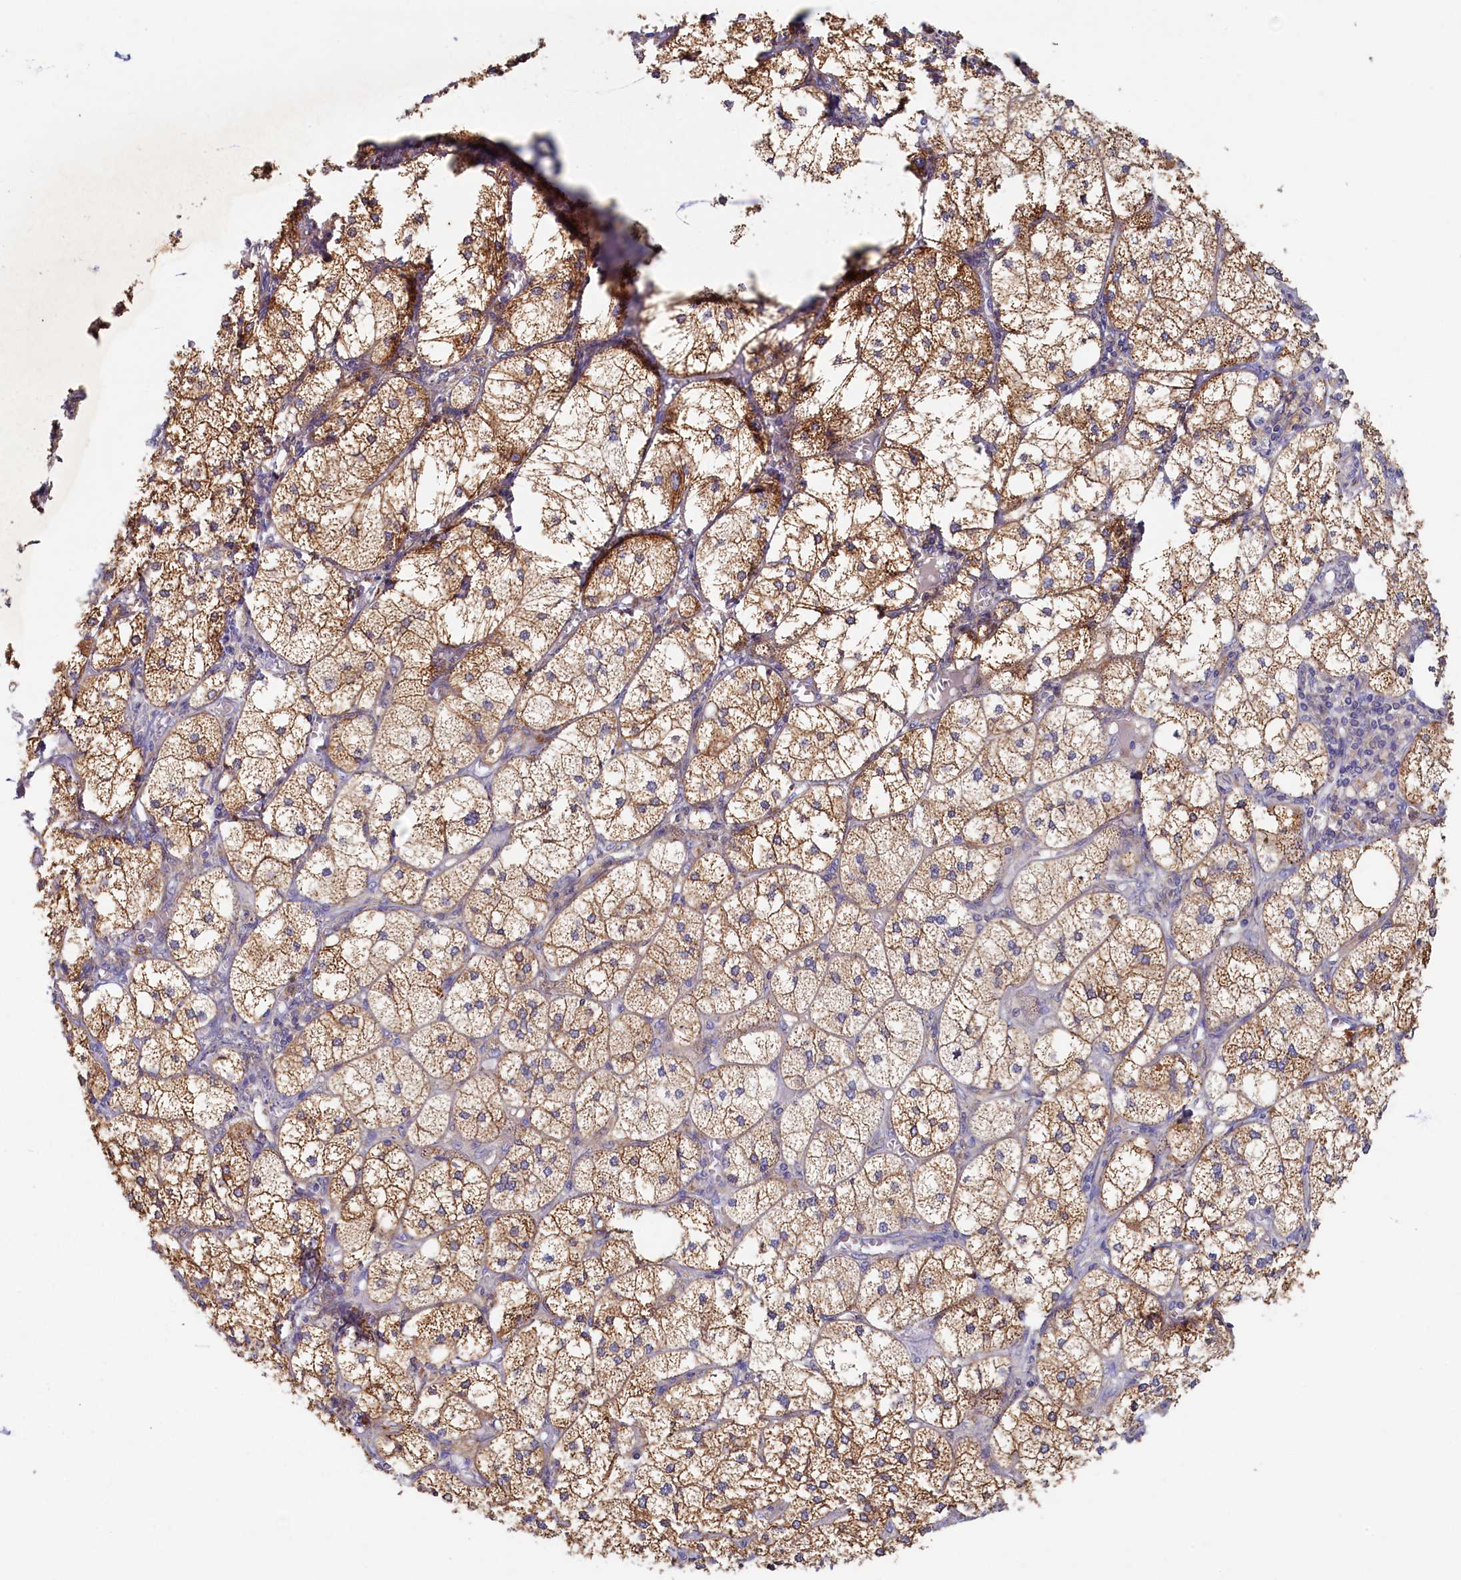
{"staining": {"intensity": "strong", "quantity": ">75%", "location": "cytoplasmic/membranous"}, "tissue": "adrenal gland", "cell_type": "Glandular cells", "image_type": "normal", "snomed": [{"axis": "morphology", "description": "Normal tissue, NOS"}, {"axis": "topography", "description": "Adrenal gland"}], "caption": "A brown stain labels strong cytoplasmic/membranous expression of a protein in glandular cells of benign adrenal gland.", "gene": "TIMM8B", "patient": {"sex": "female", "age": 61}}